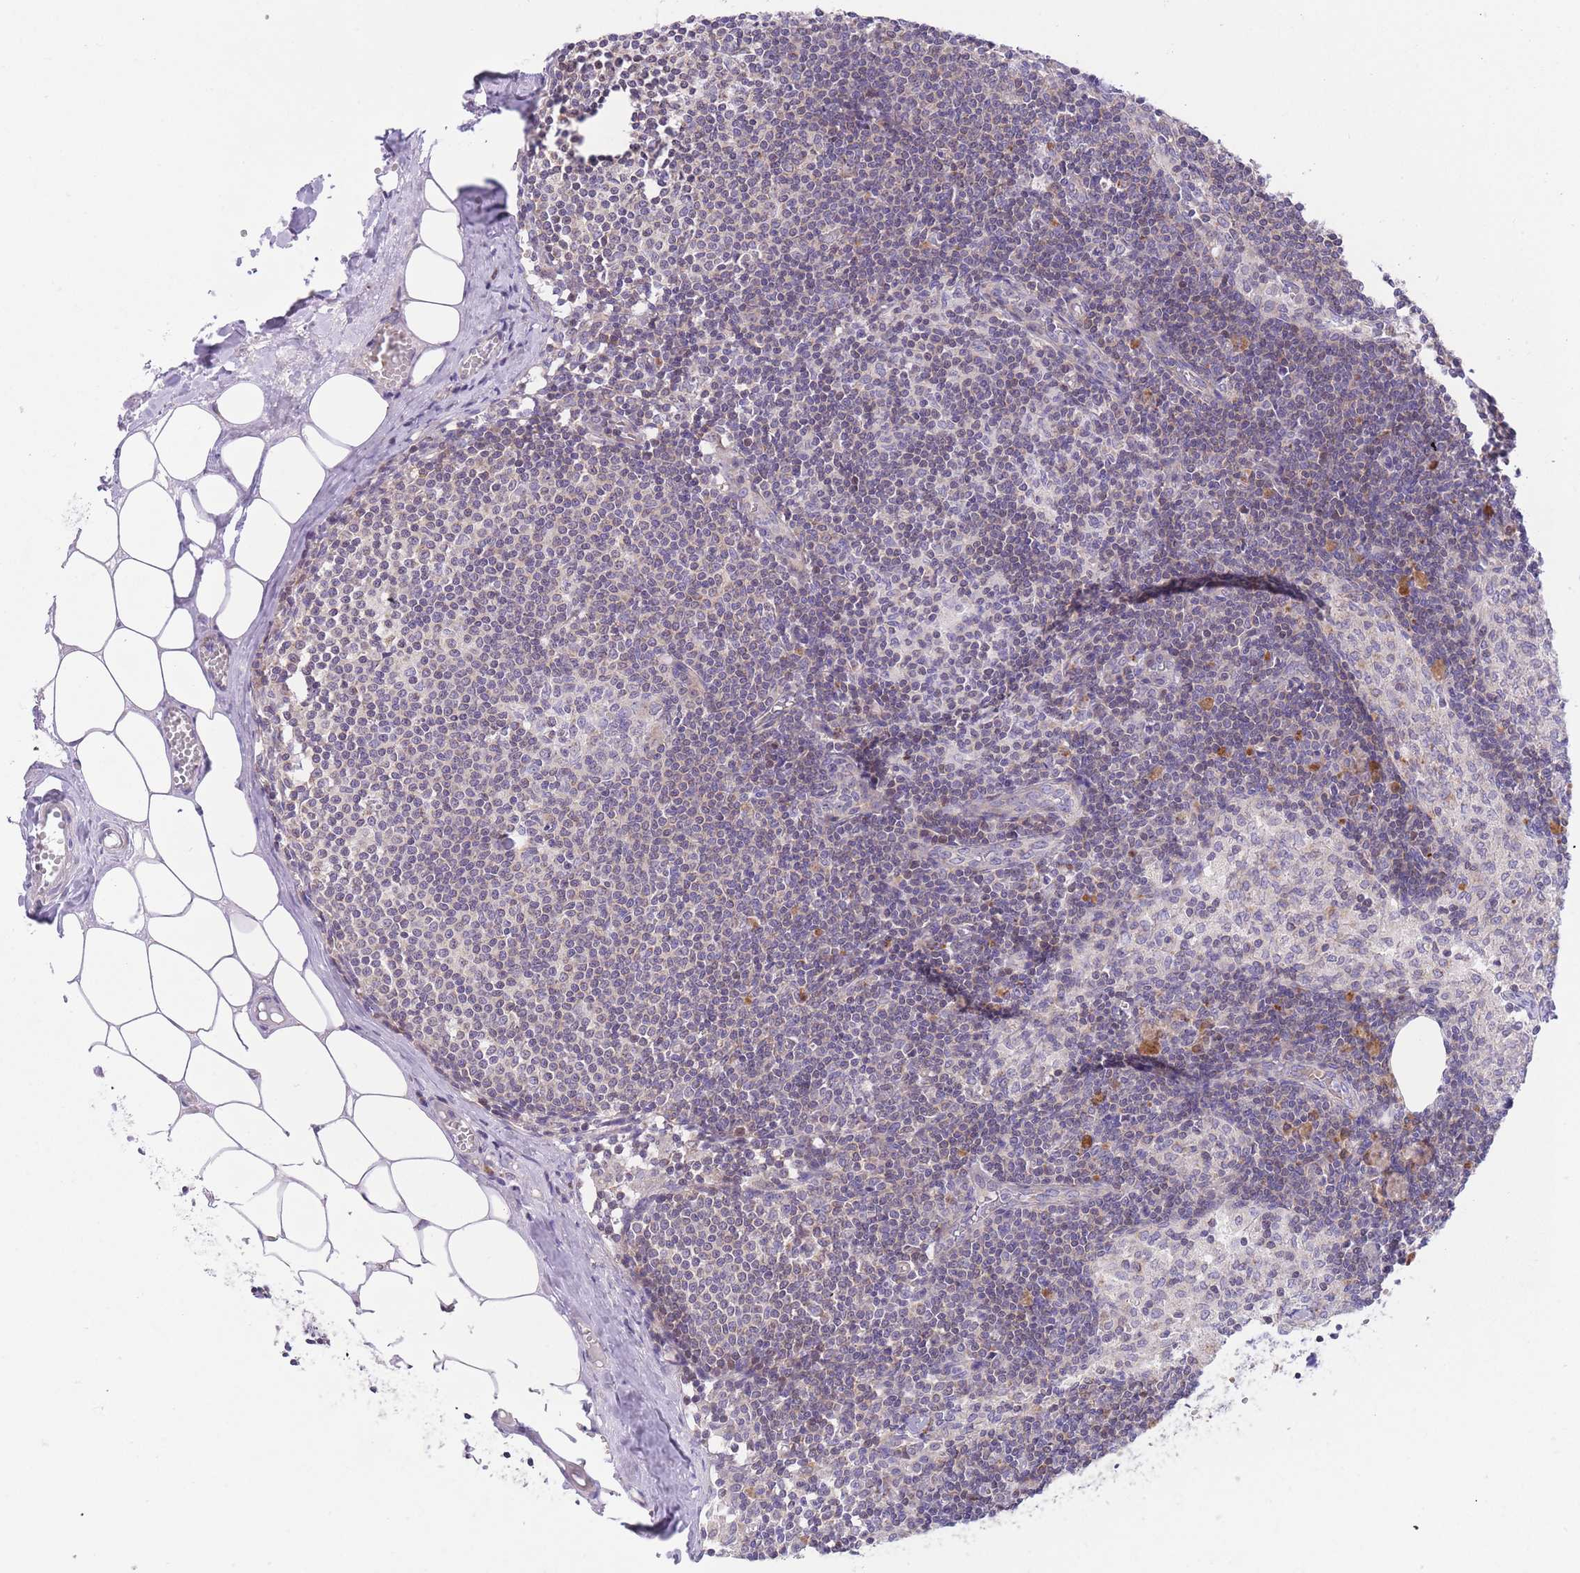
{"staining": {"intensity": "moderate", "quantity": "<25%", "location": "cytoplasmic/membranous"}, "tissue": "lymph node", "cell_type": "Germinal center cells", "image_type": "normal", "snomed": [{"axis": "morphology", "description": "Normal tissue, NOS"}, {"axis": "topography", "description": "Lymph node"}], "caption": "DAB immunohistochemical staining of benign human lymph node demonstrates moderate cytoplasmic/membranous protein staining in about <25% of germinal center cells.", "gene": "BOLA2B", "patient": {"sex": "female", "age": 42}}